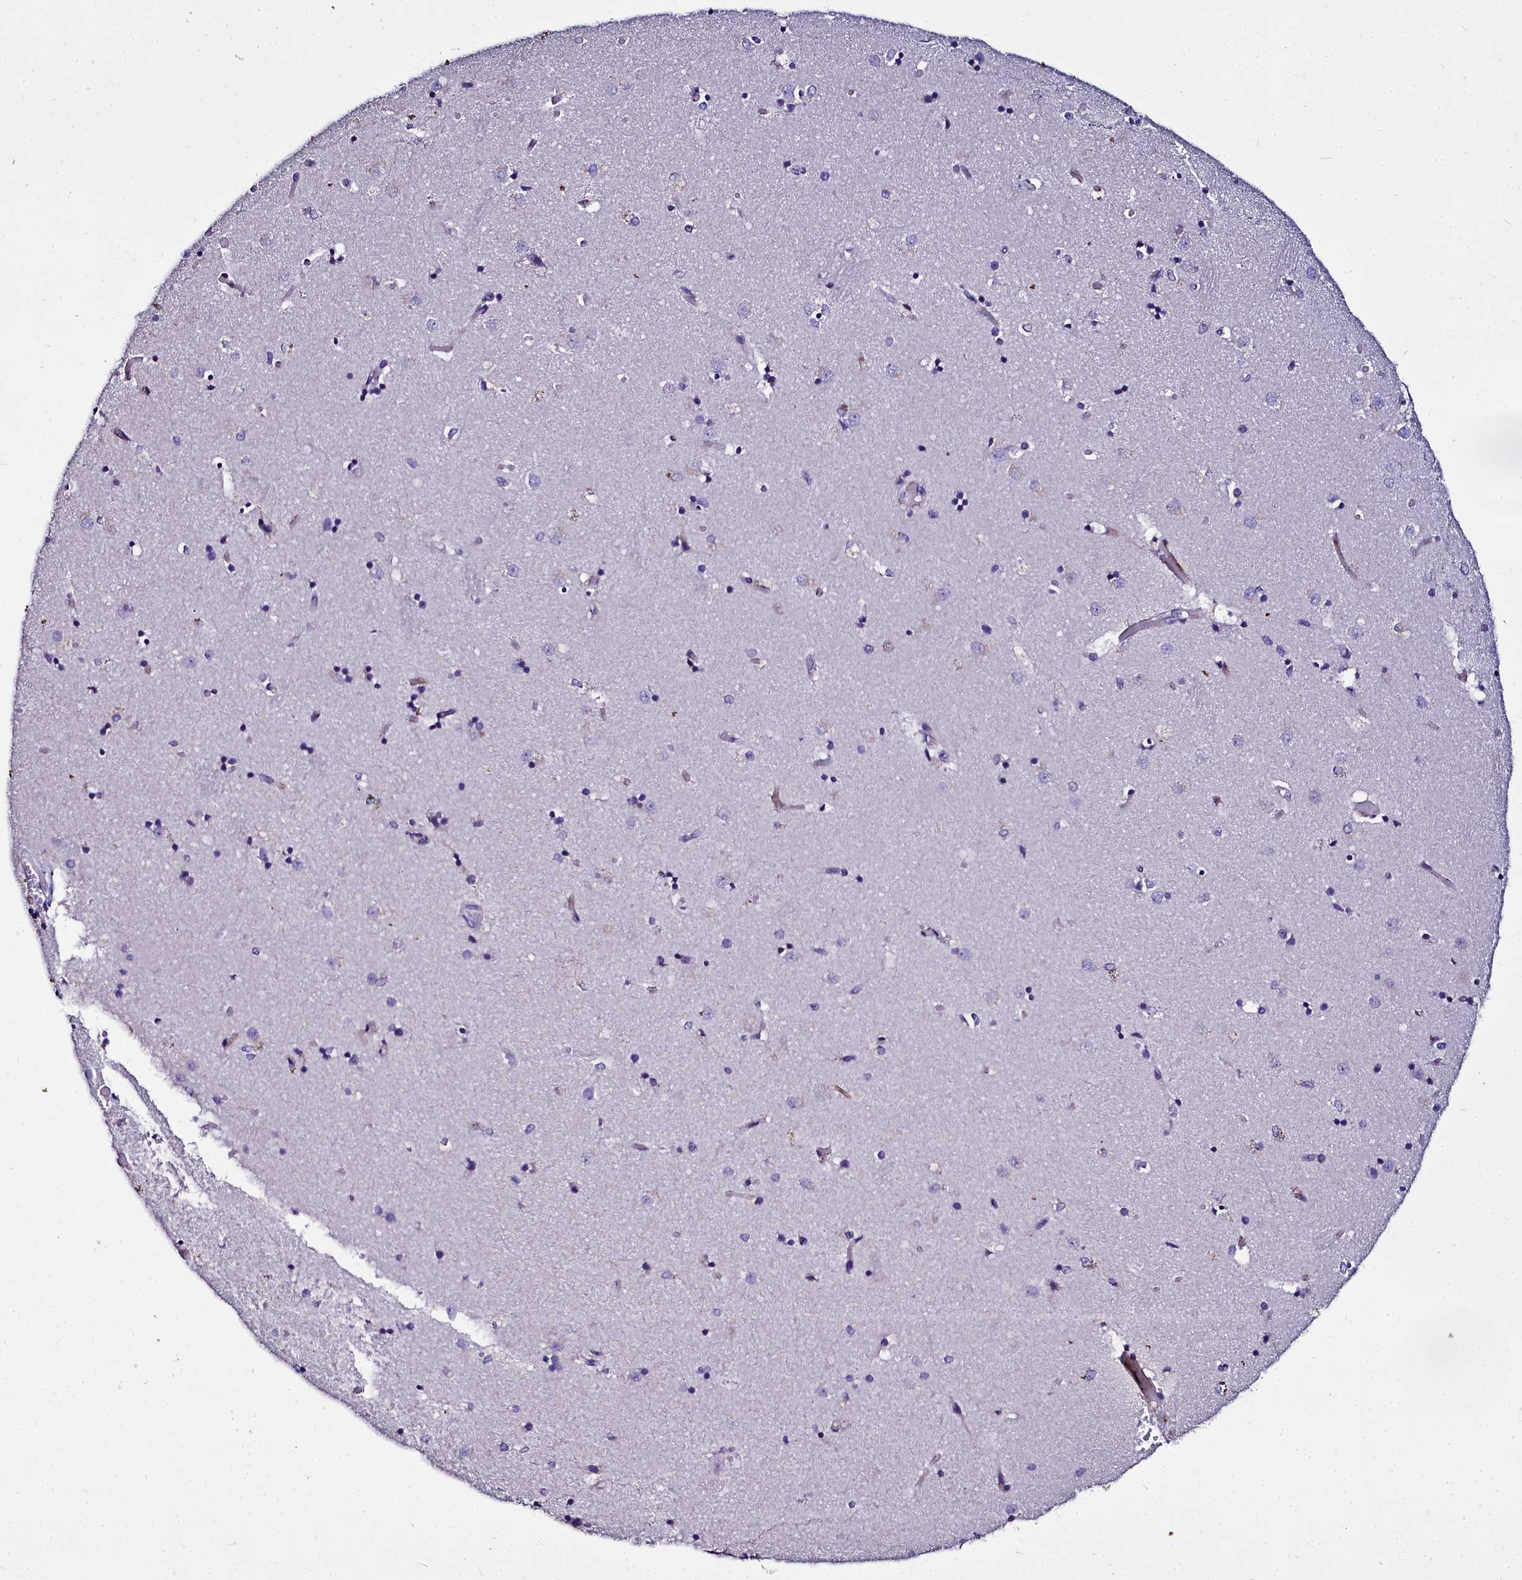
{"staining": {"intensity": "negative", "quantity": "none", "location": "none"}, "tissue": "caudate", "cell_type": "Glial cells", "image_type": "normal", "snomed": [{"axis": "morphology", "description": "Normal tissue, NOS"}, {"axis": "topography", "description": "Lateral ventricle wall"}], "caption": "Image shows no protein expression in glial cells of normal caudate.", "gene": "MS4A18", "patient": {"sex": "female", "age": 52}}